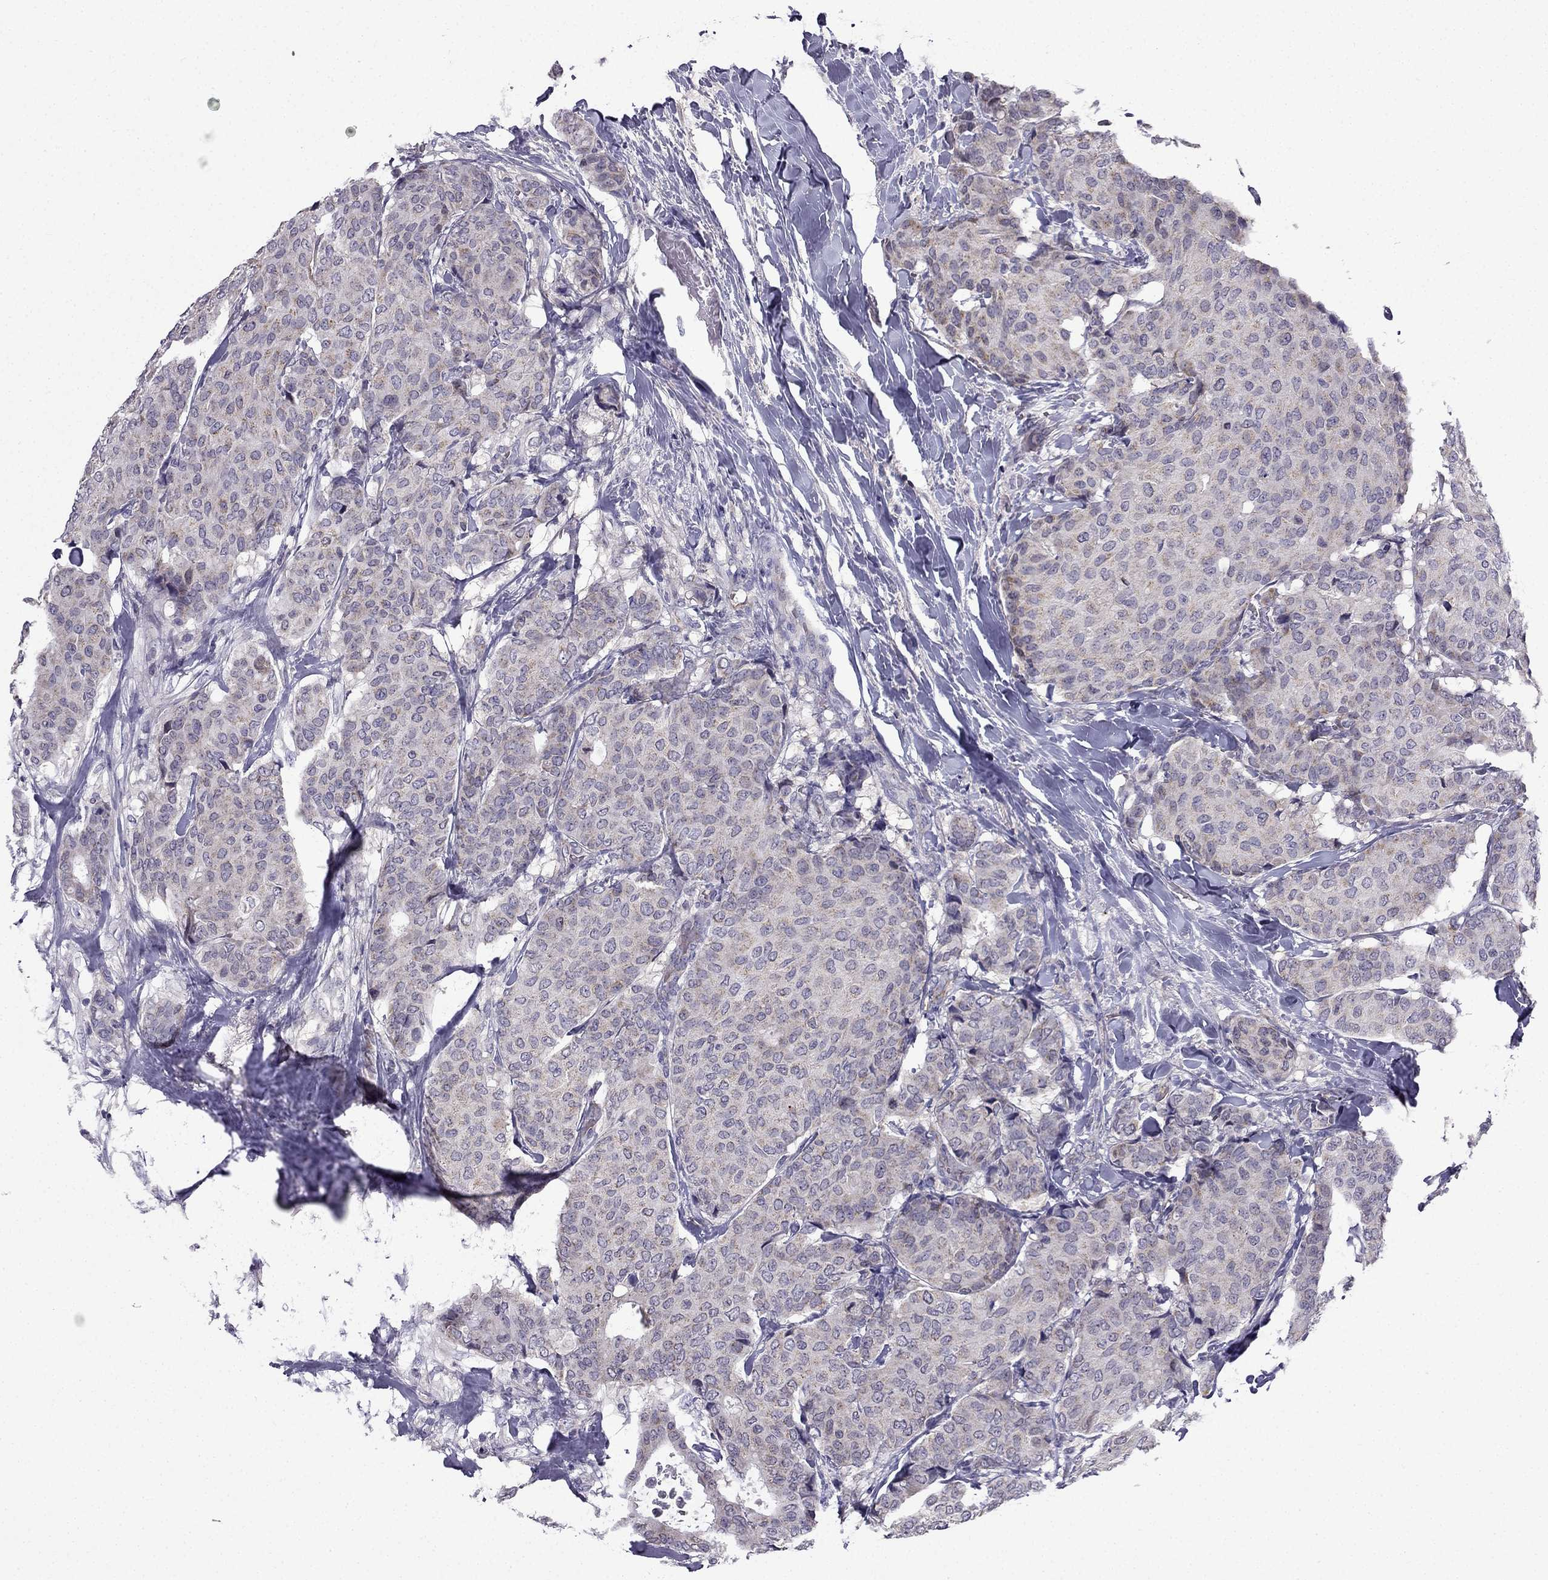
{"staining": {"intensity": "weak", "quantity": ">75%", "location": "cytoplasmic/membranous"}, "tissue": "breast cancer", "cell_type": "Tumor cells", "image_type": "cancer", "snomed": [{"axis": "morphology", "description": "Duct carcinoma"}, {"axis": "topography", "description": "Breast"}], "caption": "IHC photomicrograph of human intraductal carcinoma (breast) stained for a protein (brown), which exhibits low levels of weak cytoplasmic/membranous staining in approximately >75% of tumor cells.", "gene": "SLC6A2", "patient": {"sex": "female", "age": 75}}